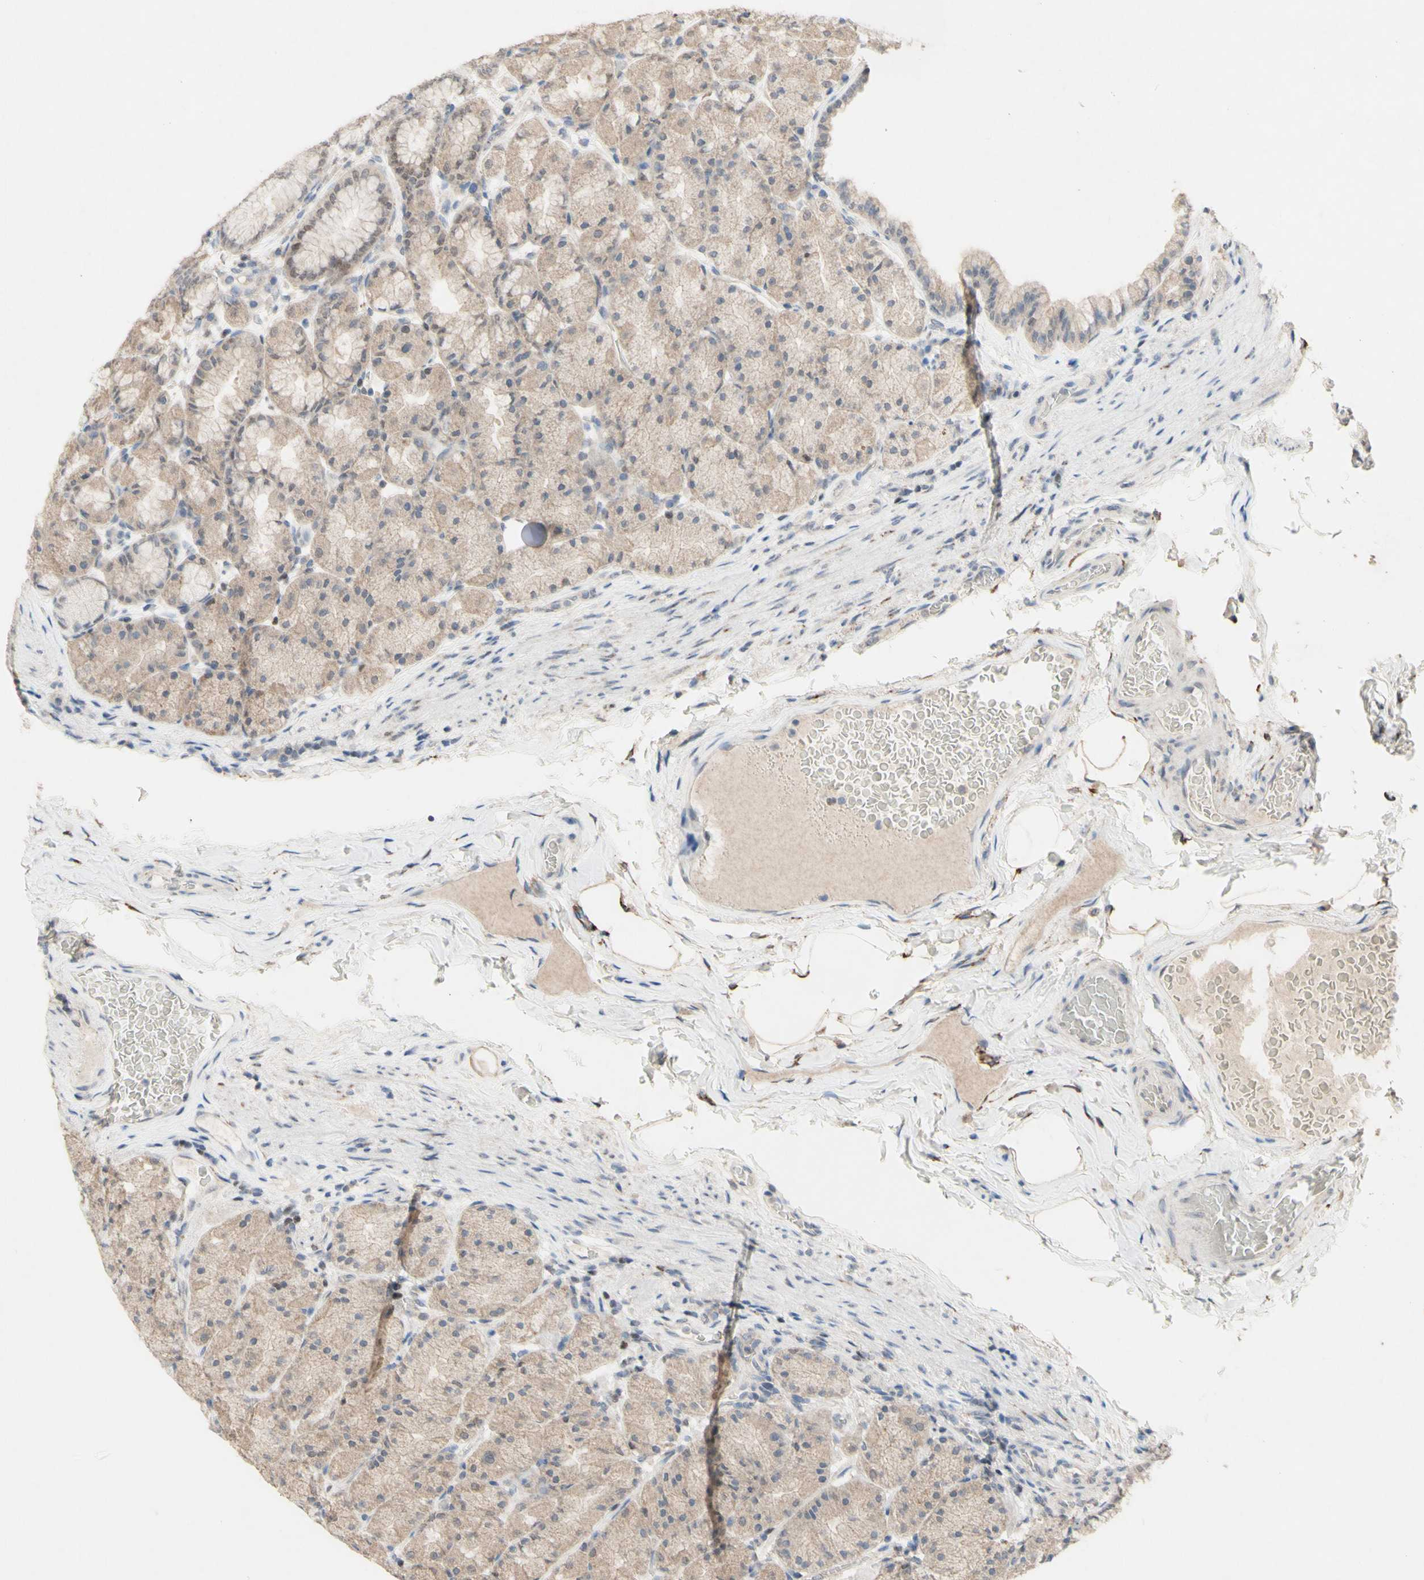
{"staining": {"intensity": "moderate", "quantity": "25%-75%", "location": "cytoplasmic/membranous,nuclear"}, "tissue": "stomach", "cell_type": "Glandular cells", "image_type": "normal", "snomed": [{"axis": "morphology", "description": "Normal tissue, NOS"}, {"axis": "topography", "description": "Stomach, upper"}], "caption": "Glandular cells show medium levels of moderate cytoplasmic/membranous,nuclear staining in approximately 25%-75% of cells in benign human stomach.", "gene": "NLRP1", "patient": {"sex": "male", "age": 68}}